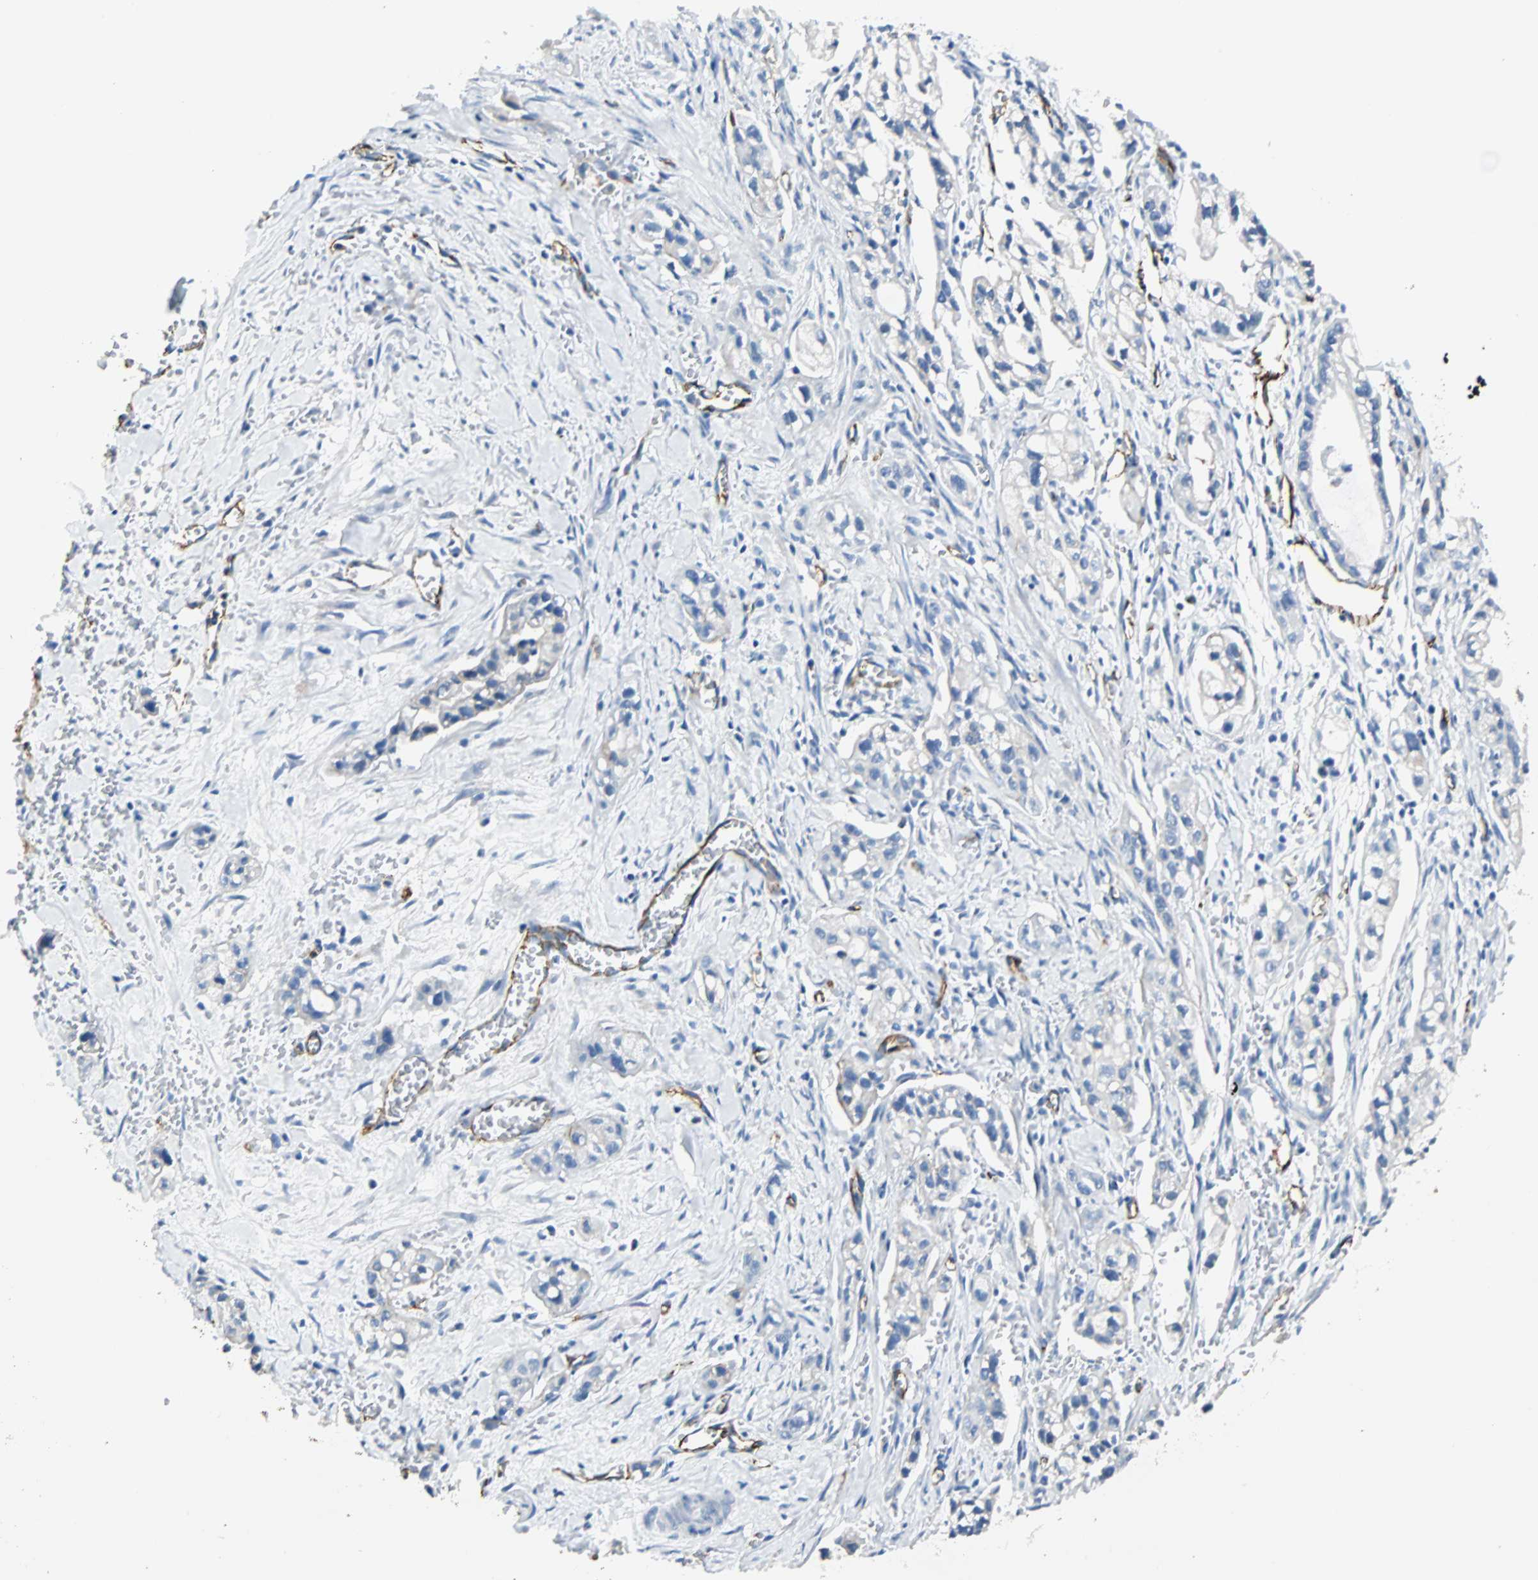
{"staining": {"intensity": "negative", "quantity": "none", "location": "none"}, "tissue": "pancreatic cancer", "cell_type": "Tumor cells", "image_type": "cancer", "snomed": [{"axis": "morphology", "description": "Adenocarcinoma, NOS"}, {"axis": "topography", "description": "Pancreas"}], "caption": "Human adenocarcinoma (pancreatic) stained for a protein using immunohistochemistry (IHC) displays no positivity in tumor cells.", "gene": "VPS9D1", "patient": {"sex": "male", "age": 74}}